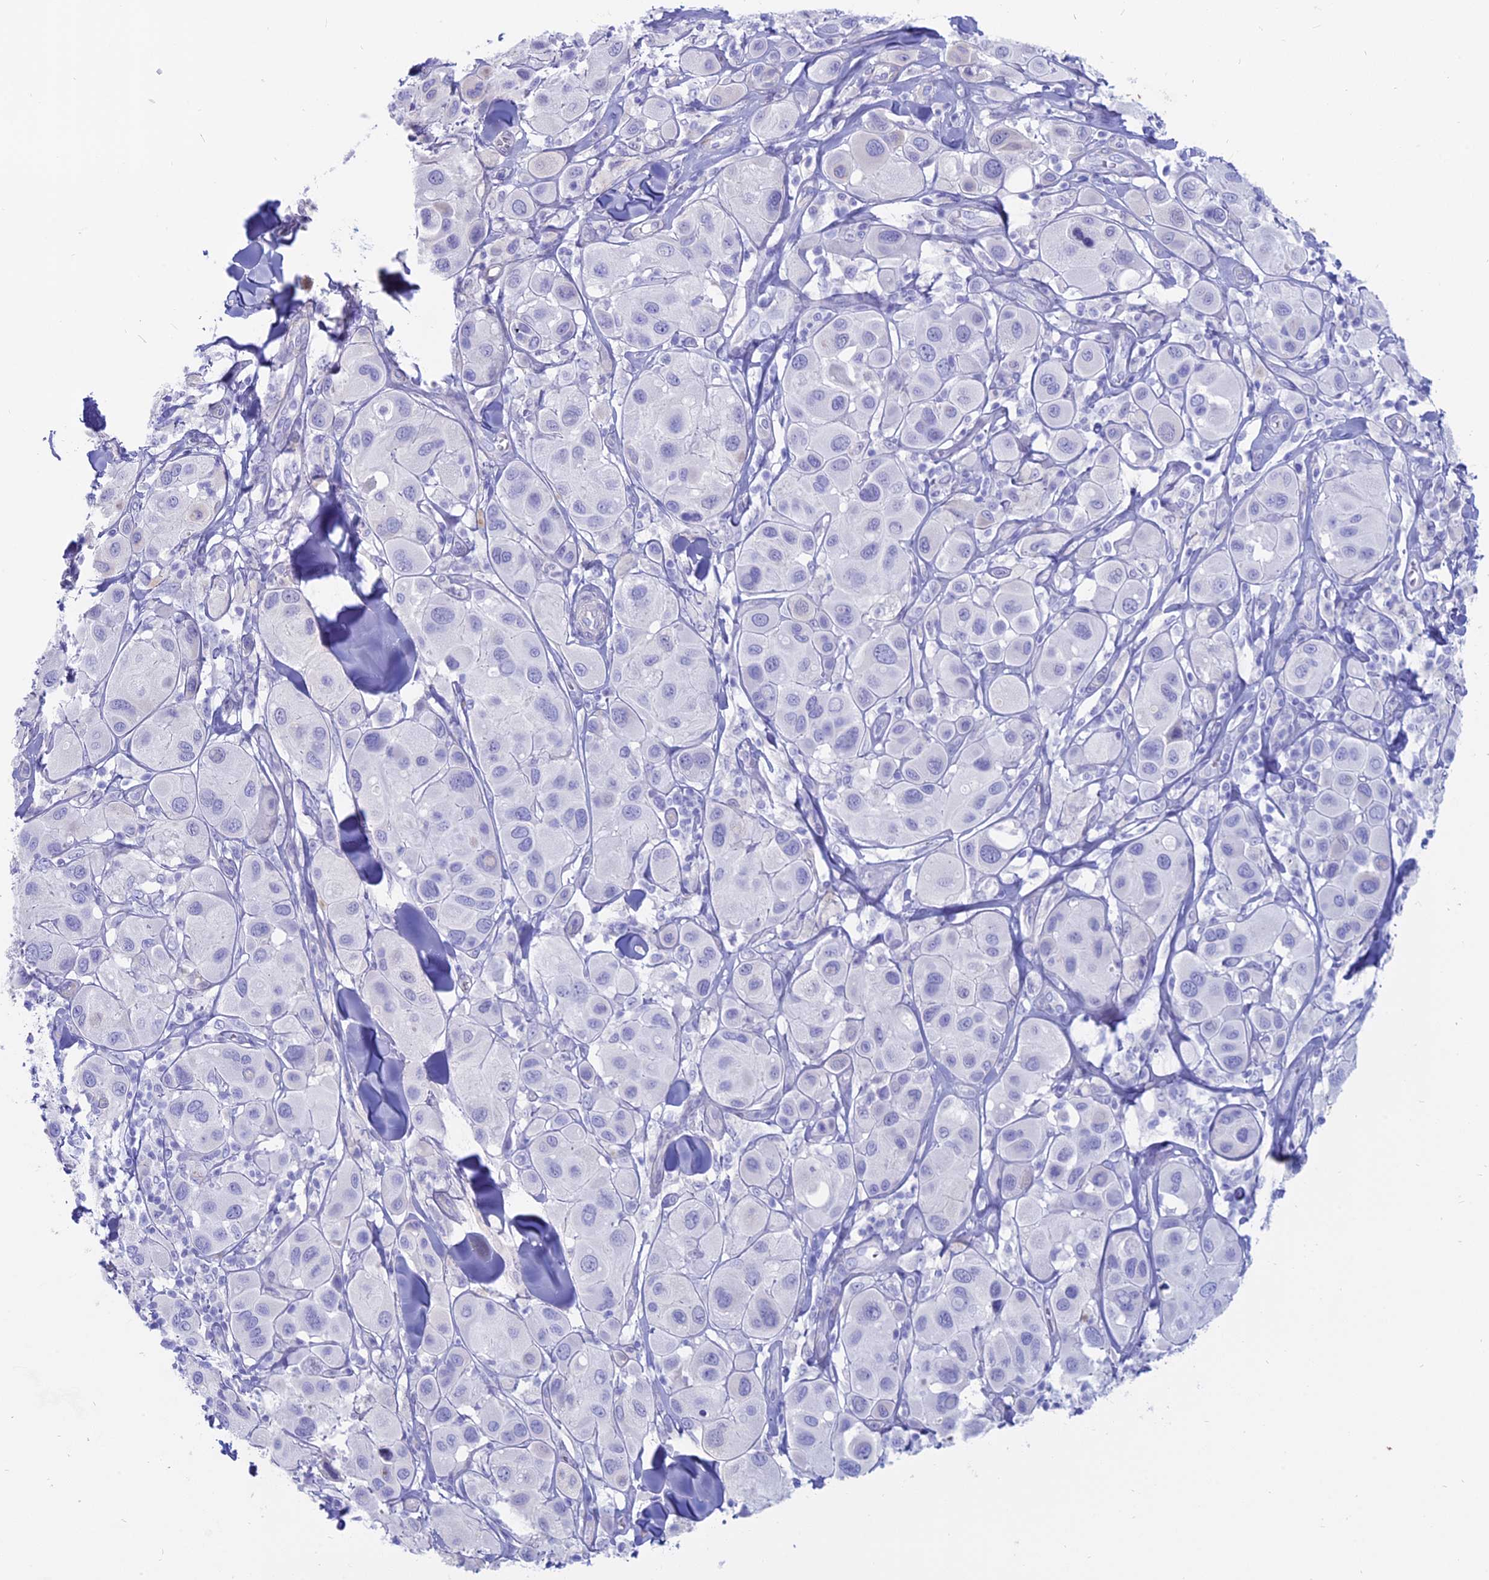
{"staining": {"intensity": "negative", "quantity": "none", "location": "none"}, "tissue": "melanoma", "cell_type": "Tumor cells", "image_type": "cancer", "snomed": [{"axis": "morphology", "description": "Malignant melanoma, Metastatic site"}, {"axis": "topography", "description": "Skin"}], "caption": "IHC histopathology image of melanoma stained for a protein (brown), which reveals no expression in tumor cells. (DAB immunohistochemistry, high magnification).", "gene": "OR2AE1", "patient": {"sex": "male", "age": 41}}